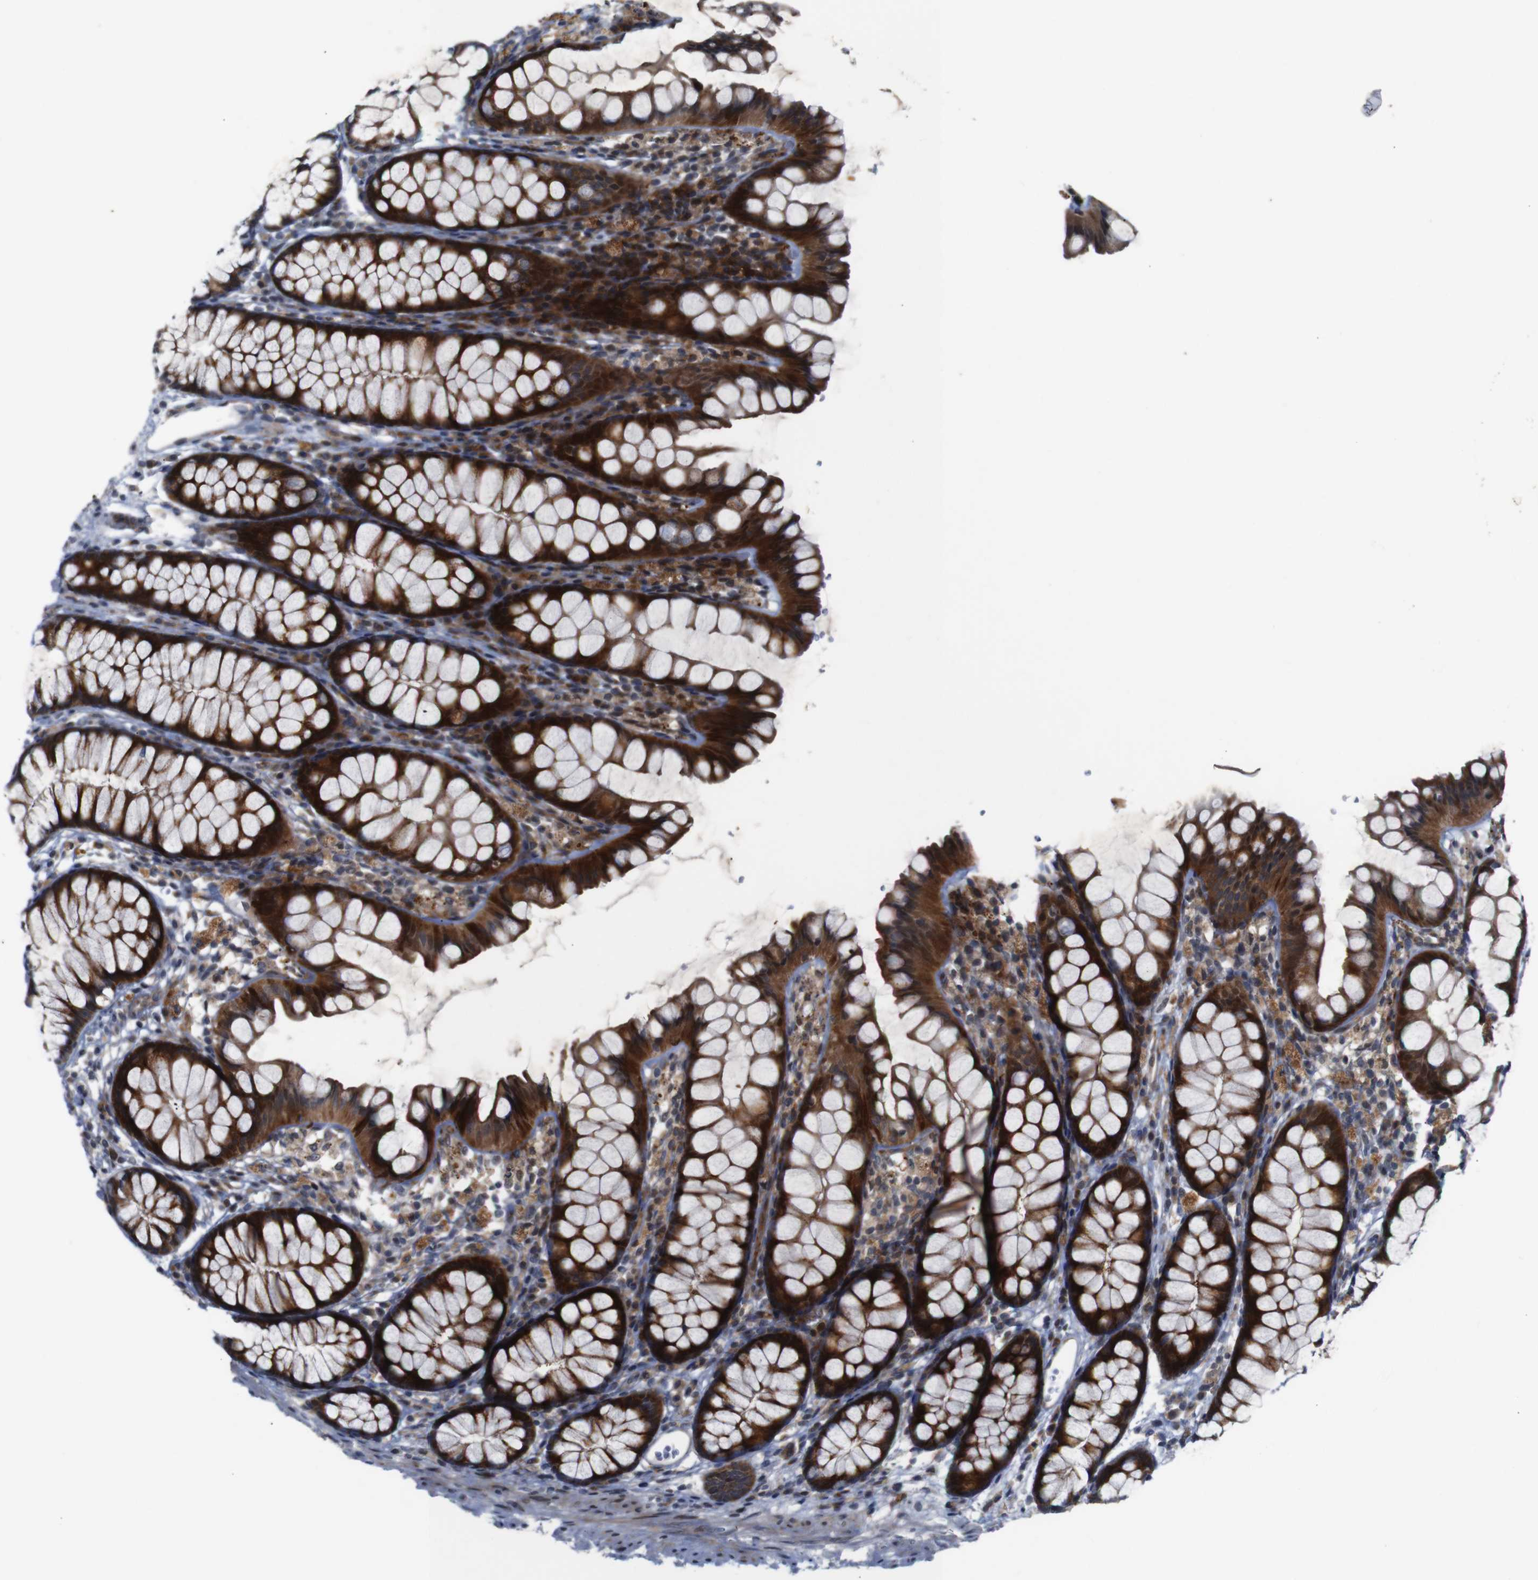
{"staining": {"intensity": "negative", "quantity": "none", "location": "none"}, "tissue": "colon", "cell_type": "Endothelial cells", "image_type": "normal", "snomed": [{"axis": "morphology", "description": "Normal tissue, NOS"}, {"axis": "topography", "description": "Colon"}], "caption": "Immunohistochemistry image of unremarkable colon: colon stained with DAB shows no significant protein staining in endothelial cells. Brightfield microscopy of immunohistochemistry (IHC) stained with DAB (3,3'-diaminobenzidine) (brown) and hematoxylin (blue), captured at high magnification.", "gene": "ATP7B", "patient": {"sex": "female", "age": 55}}